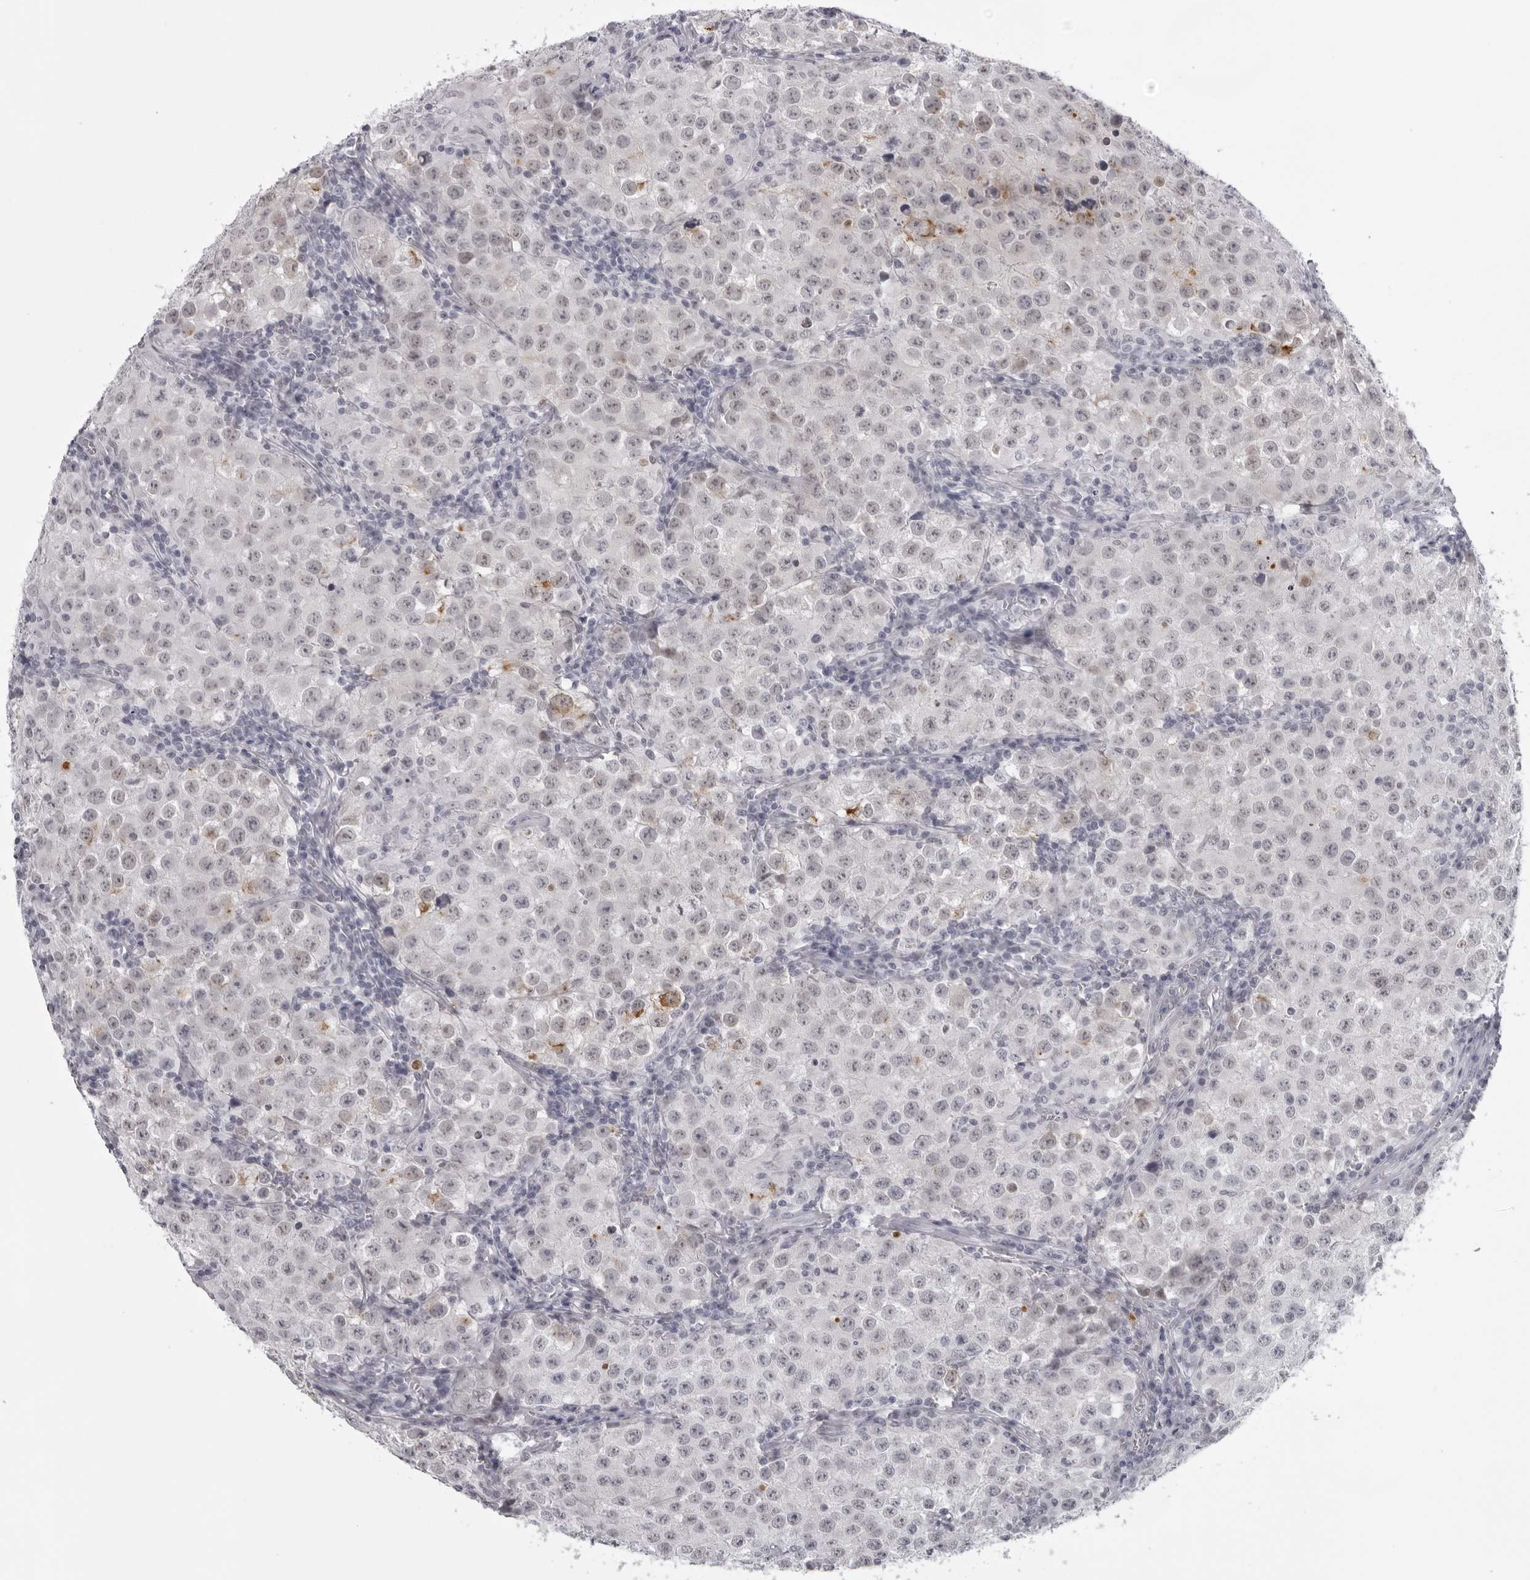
{"staining": {"intensity": "negative", "quantity": "none", "location": "none"}, "tissue": "testis cancer", "cell_type": "Tumor cells", "image_type": "cancer", "snomed": [{"axis": "morphology", "description": "Seminoma, NOS"}, {"axis": "morphology", "description": "Carcinoma, Embryonal, NOS"}, {"axis": "topography", "description": "Testis"}], "caption": "Human testis cancer stained for a protein using immunohistochemistry (IHC) reveals no positivity in tumor cells.", "gene": "UROD", "patient": {"sex": "male", "age": 43}}